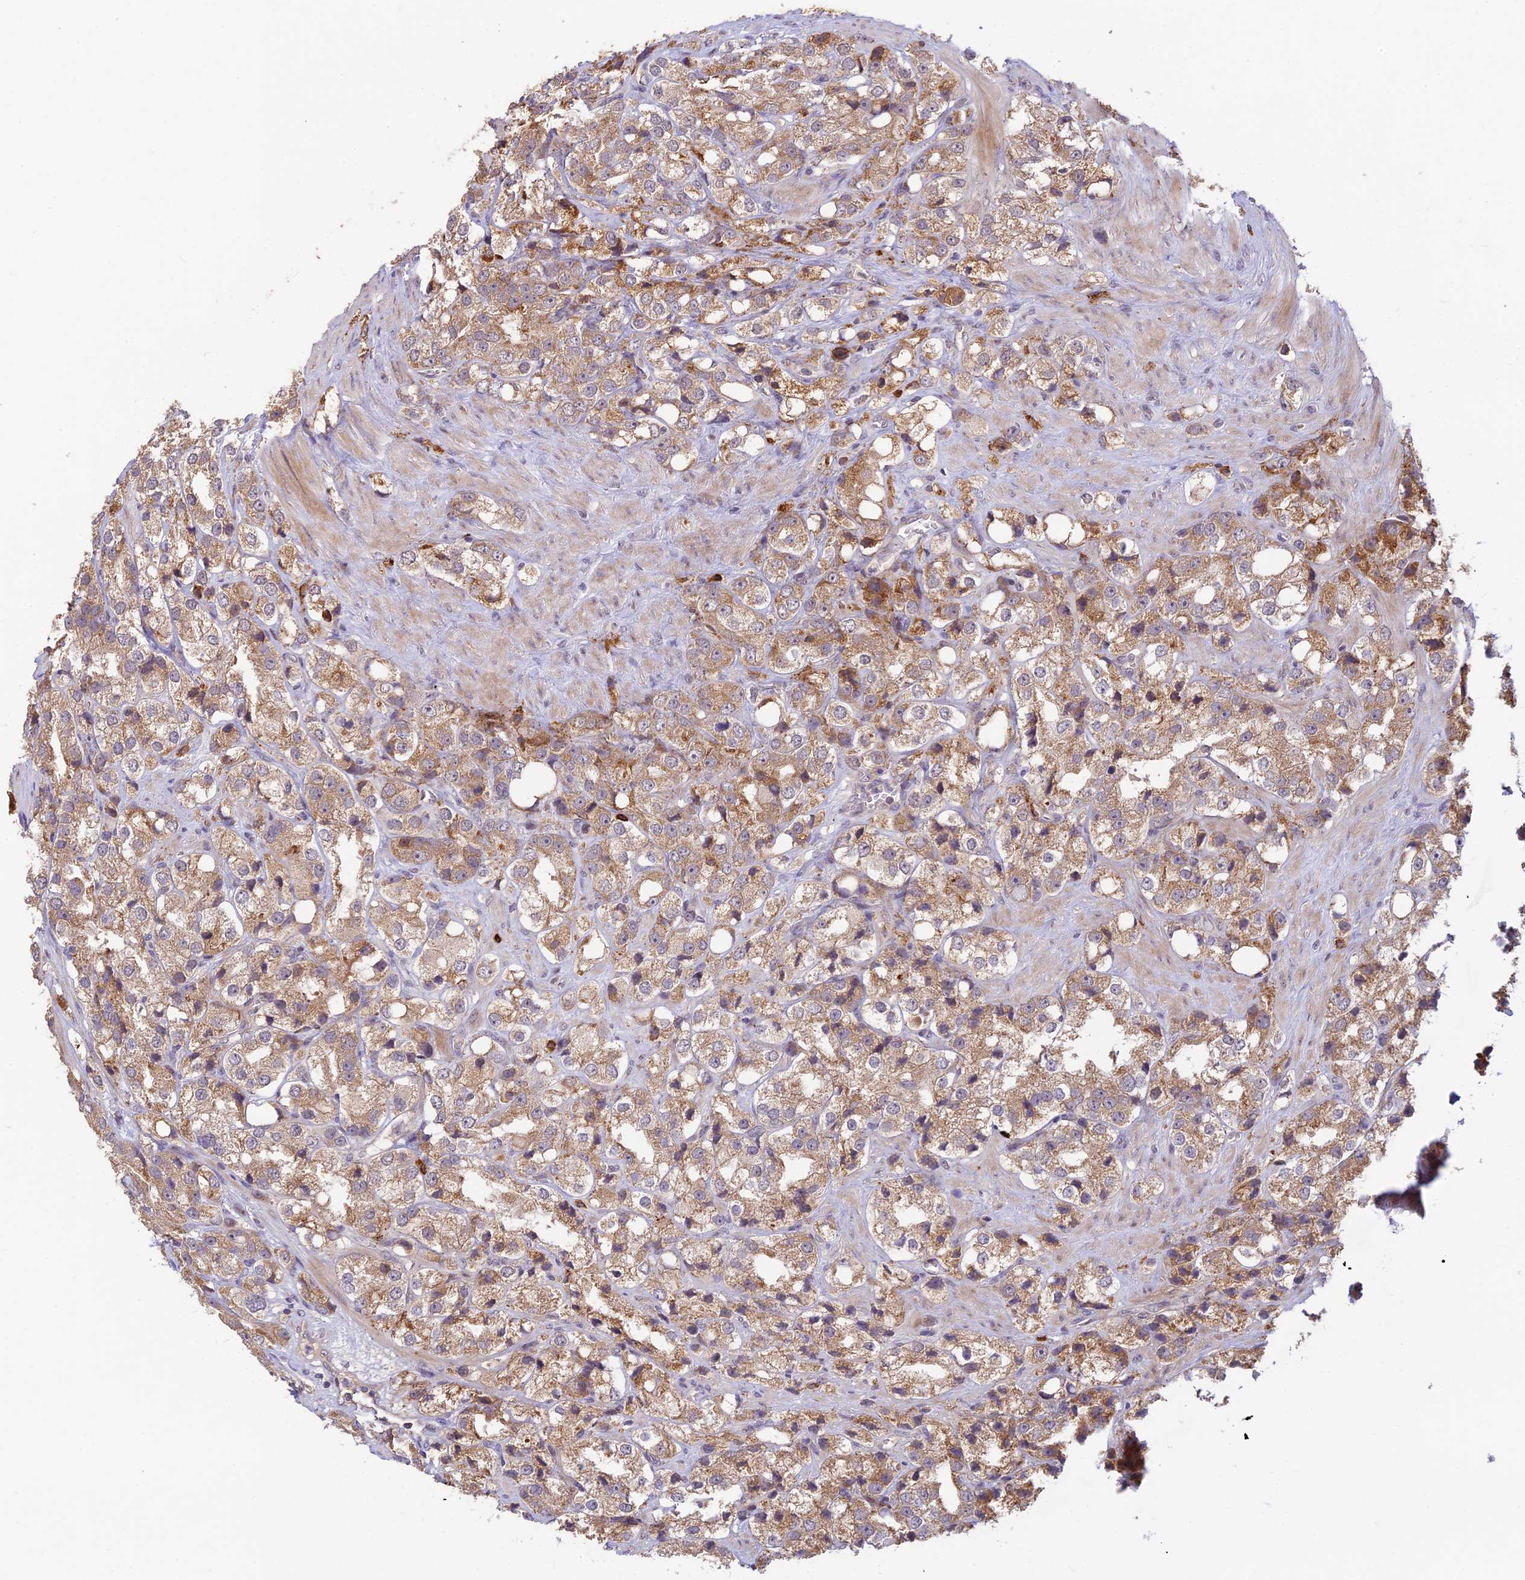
{"staining": {"intensity": "moderate", "quantity": ">75%", "location": "cytoplasmic/membranous"}, "tissue": "prostate cancer", "cell_type": "Tumor cells", "image_type": "cancer", "snomed": [{"axis": "morphology", "description": "Adenocarcinoma, NOS"}, {"axis": "topography", "description": "Prostate"}], "caption": "DAB immunohistochemical staining of human prostate adenocarcinoma demonstrates moderate cytoplasmic/membranous protein expression in about >75% of tumor cells.", "gene": "ASPDH", "patient": {"sex": "male", "age": 79}}